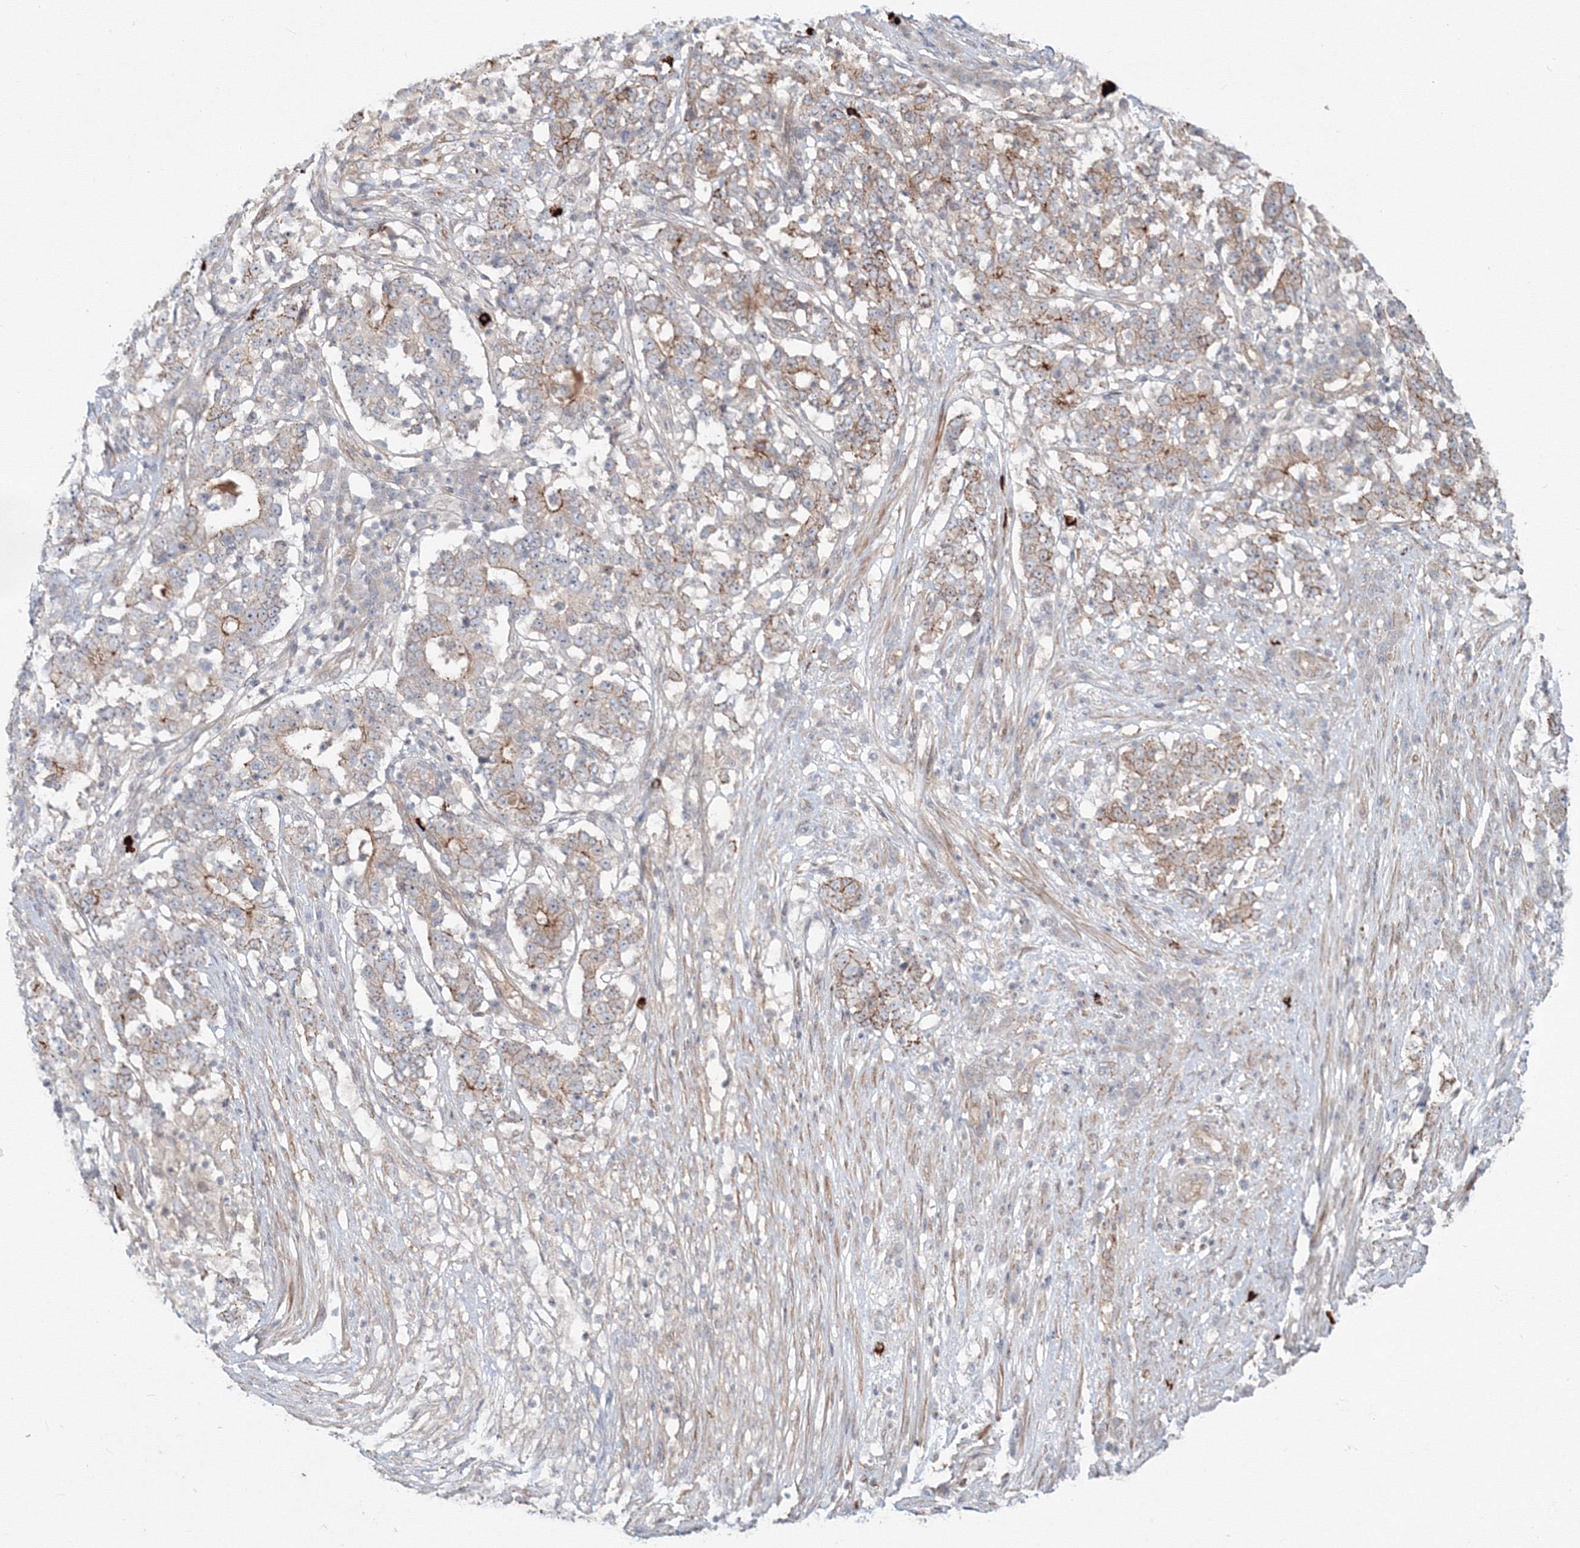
{"staining": {"intensity": "moderate", "quantity": "25%-75%", "location": "cytoplasmic/membranous"}, "tissue": "stomach cancer", "cell_type": "Tumor cells", "image_type": "cancer", "snomed": [{"axis": "morphology", "description": "Adenocarcinoma, NOS"}, {"axis": "topography", "description": "Stomach"}], "caption": "Moderate cytoplasmic/membranous protein positivity is seen in about 25%-75% of tumor cells in stomach cancer.", "gene": "SH3PXD2A", "patient": {"sex": "male", "age": 59}}